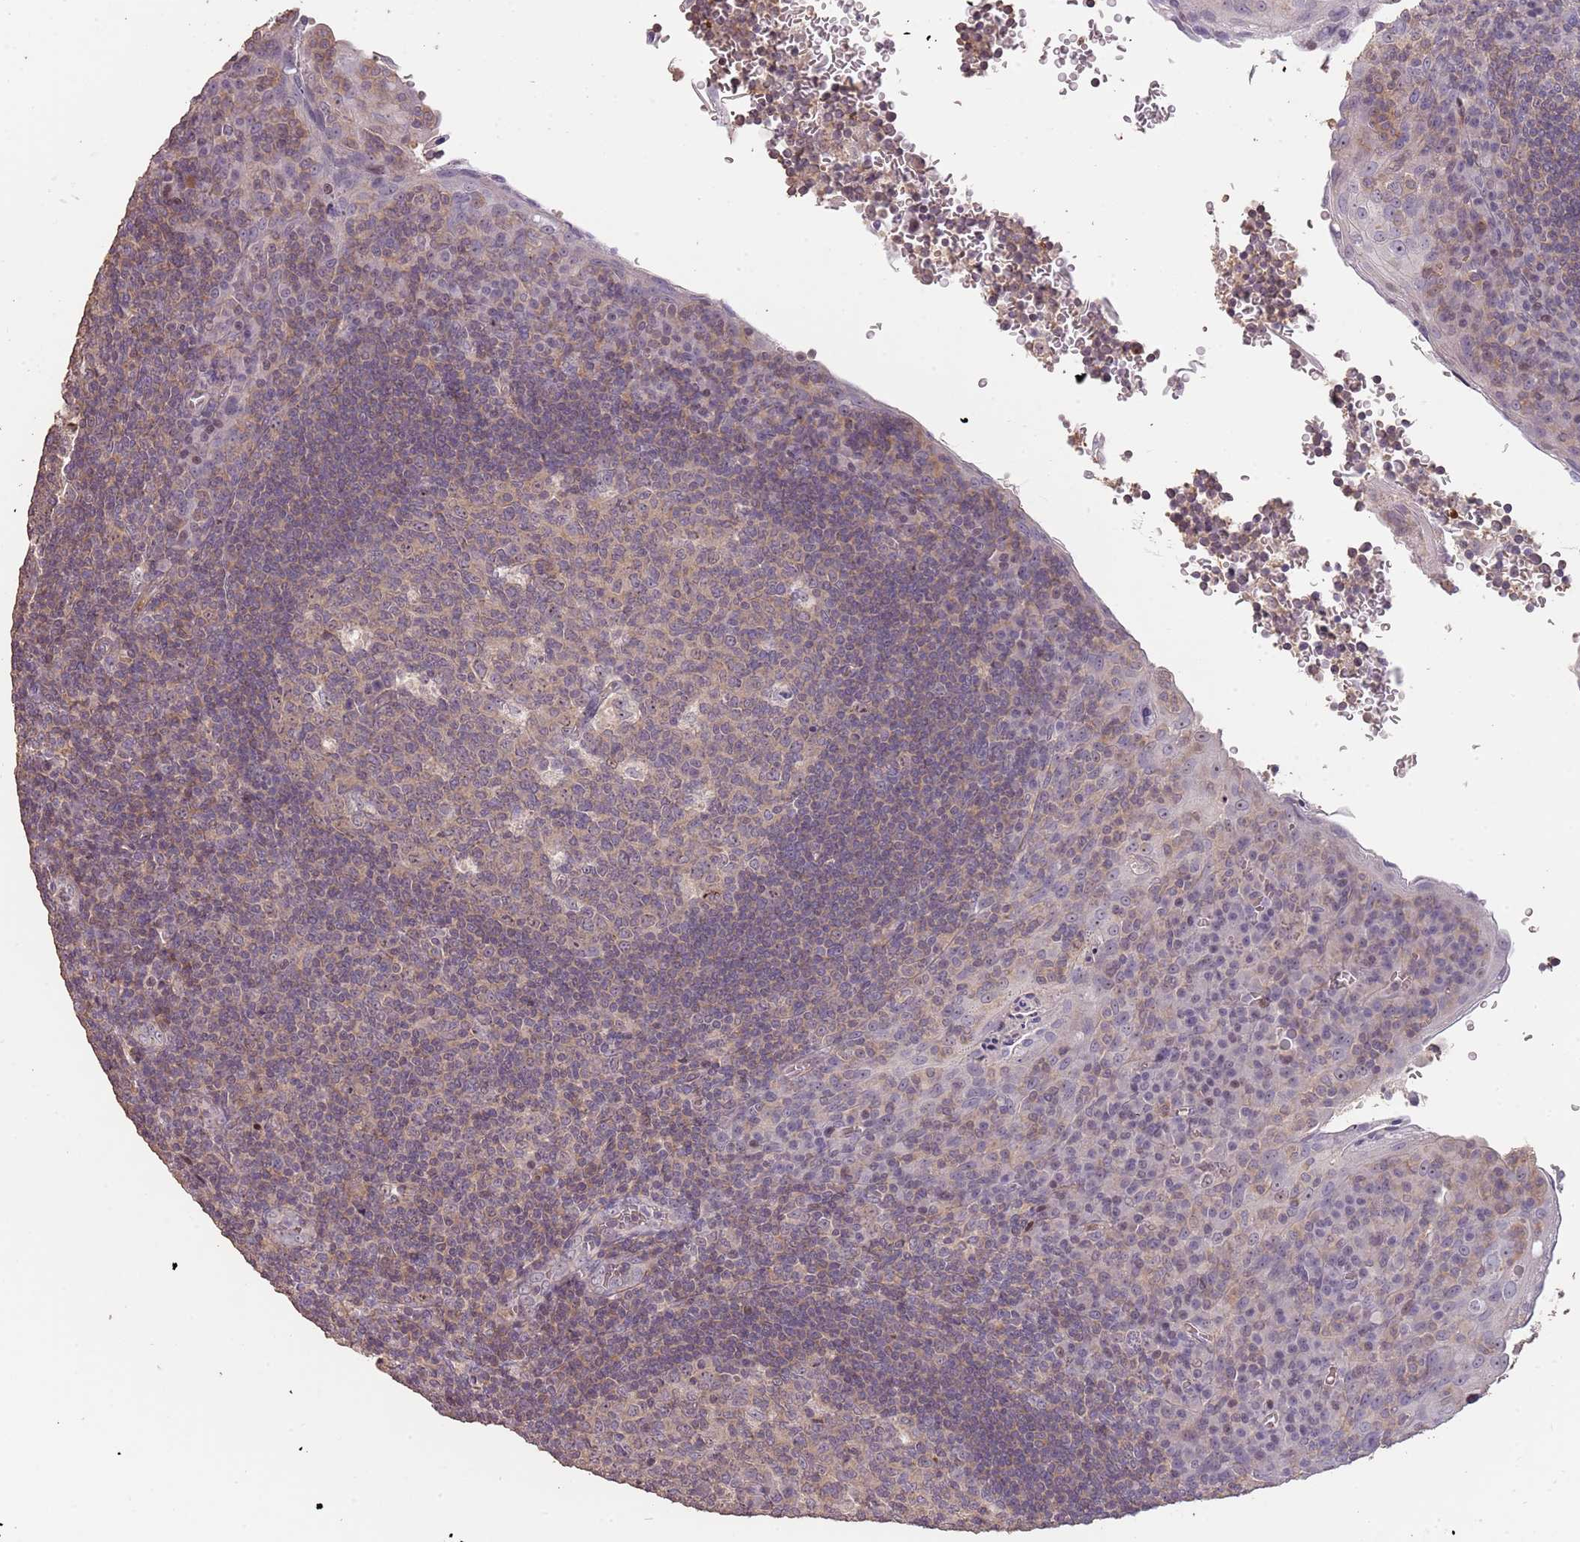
{"staining": {"intensity": "weak", "quantity": "<25%", "location": "nuclear"}, "tissue": "tonsil", "cell_type": "Germinal center cells", "image_type": "normal", "snomed": [{"axis": "morphology", "description": "Normal tissue, NOS"}, {"axis": "topography", "description": "Tonsil"}], "caption": "This photomicrograph is of benign tonsil stained with immunohistochemistry to label a protein in brown with the nuclei are counter-stained blue. There is no expression in germinal center cells.", "gene": "ADTRP", "patient": {"sex": "male", "age": 17}}